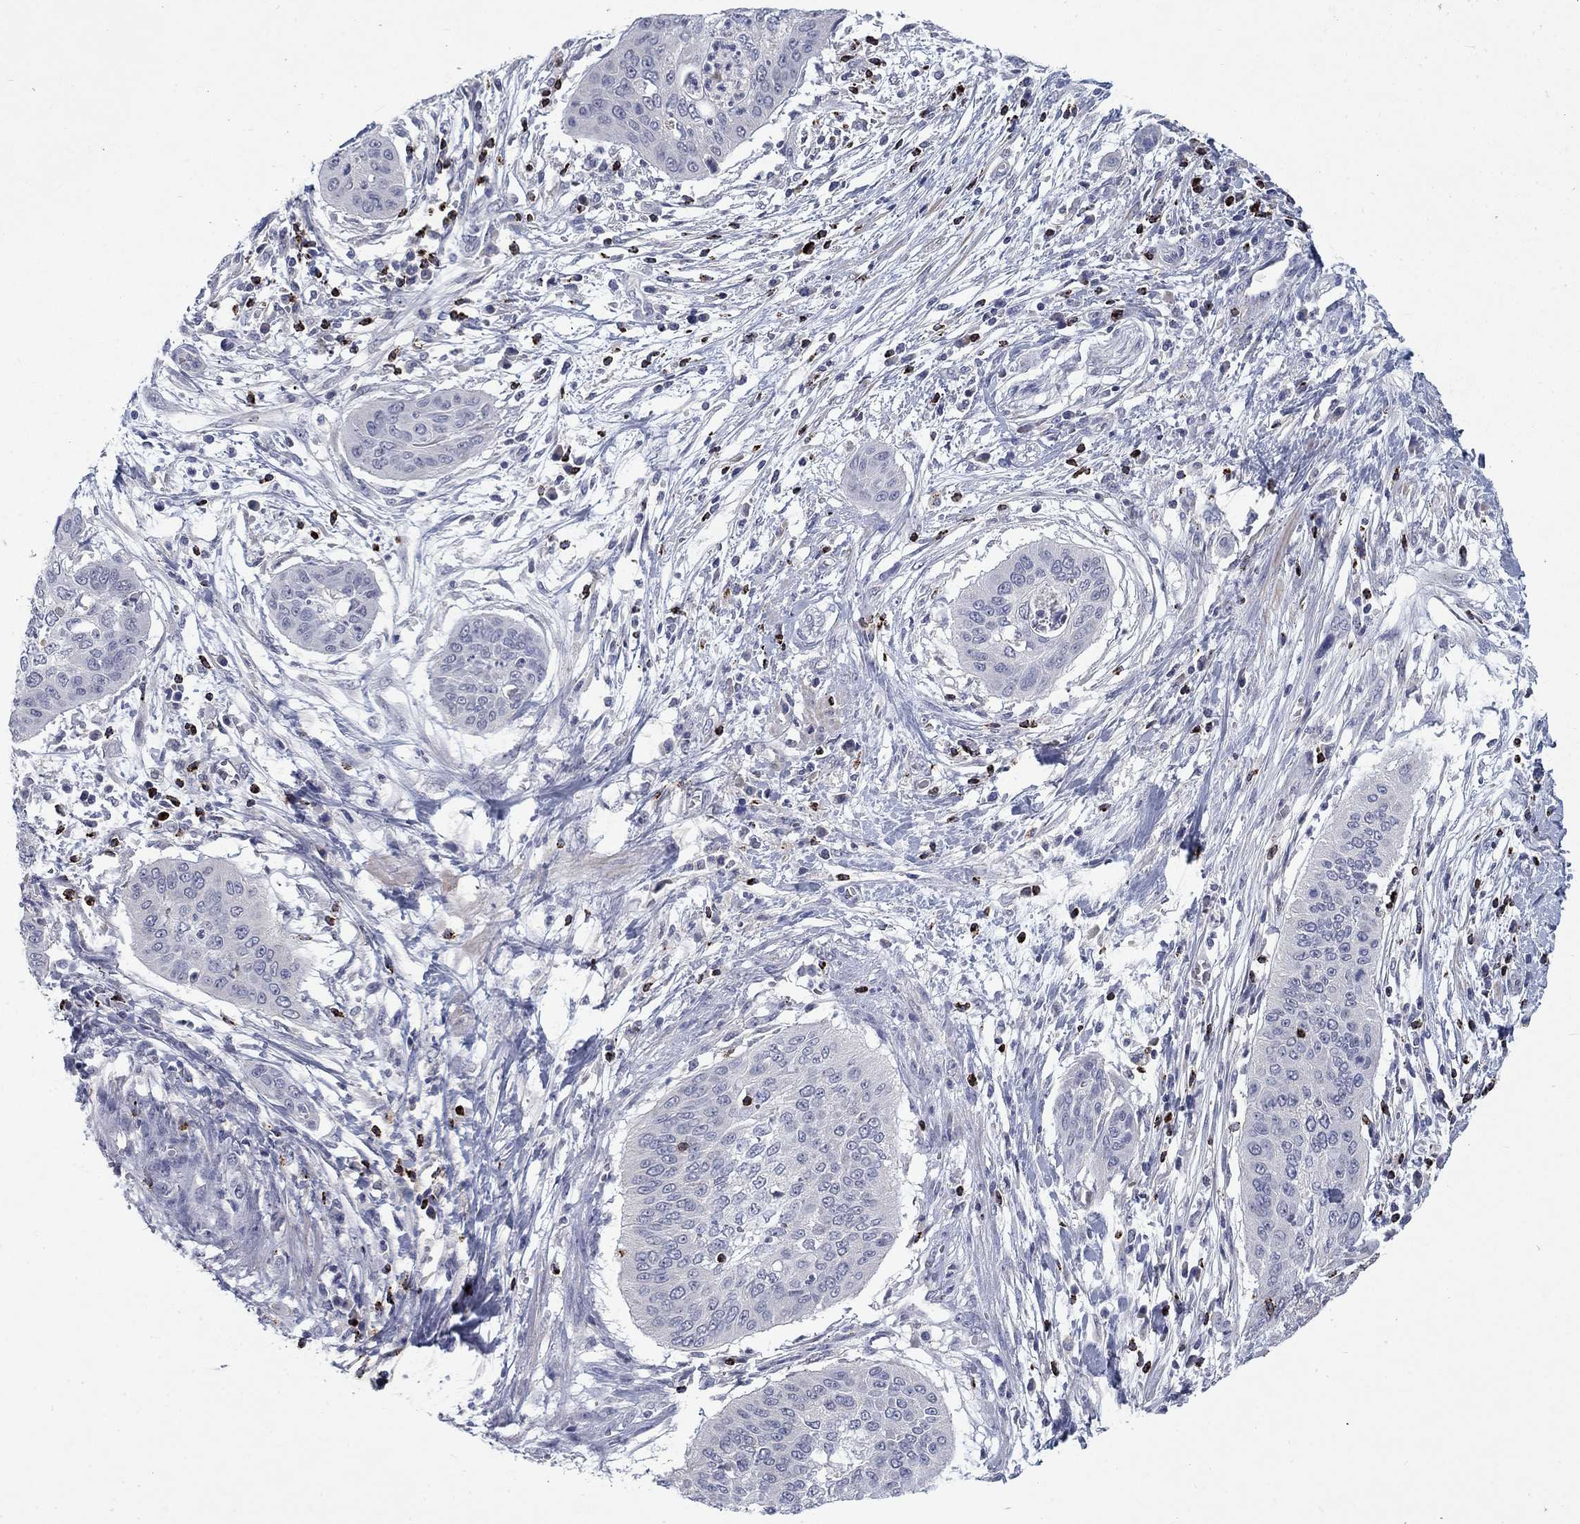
{"staining": {"intensity": "negative", "quantity": "none", "location": "none"}, "tissue": "cervical cancer", "cell_type": "Tumor cells", "image_type": "cancer", "snomed": [{"axis": "morphology", "description": "Squamous cell carcinoma, NOS"}, {"axis": "topography", "description": "Cervix"}], "caption": "DAB immunohistochemical staining of human cervical cancer shows no significant expression in tumor cells. (Immunohistochemistry, brightfield microscopy, high magnification).", "gene": "GZMA", "patient": {"sex": "female", "age": 39}}